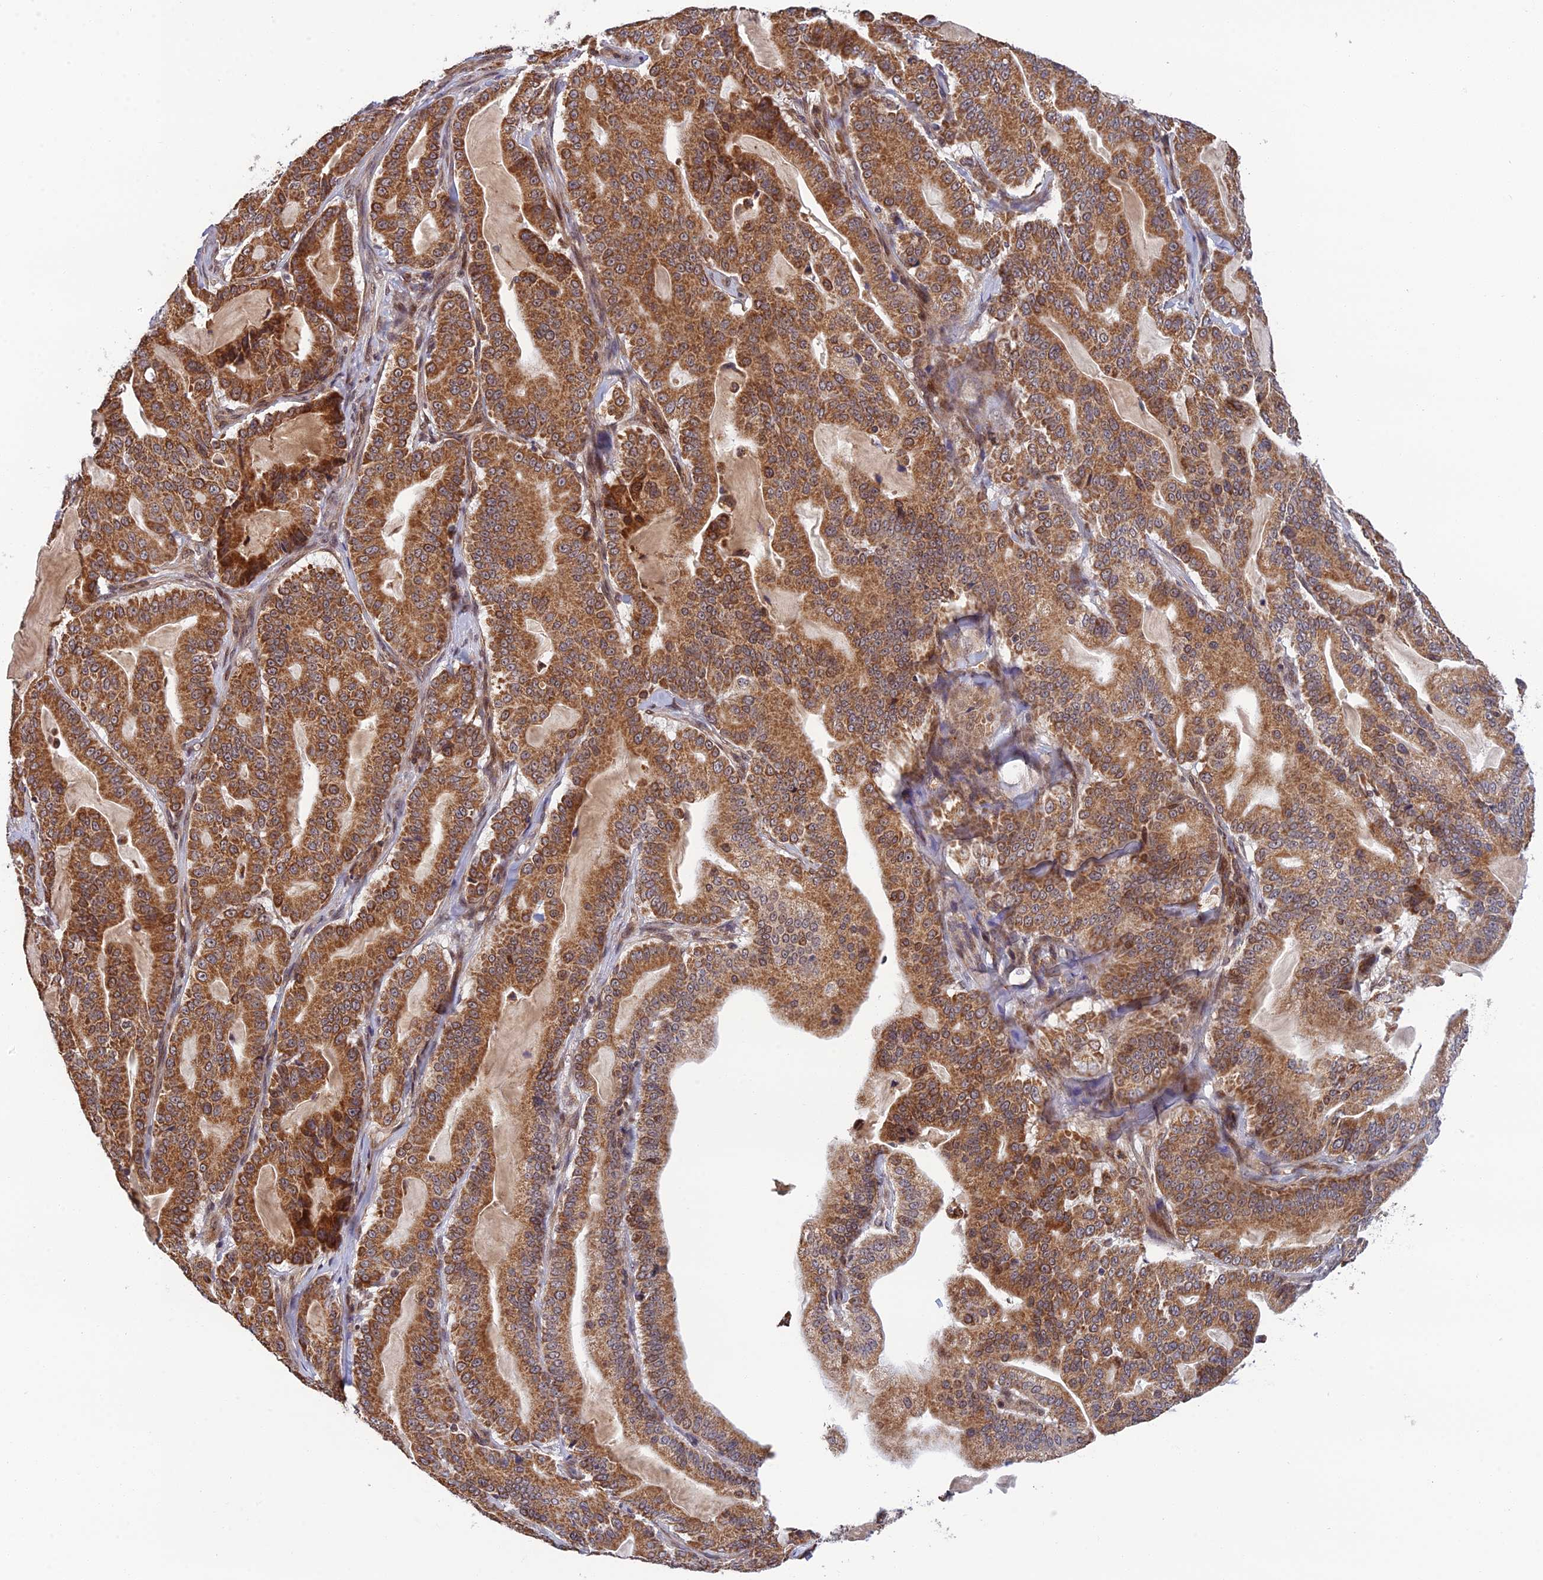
{"staining": {"intensity": "moderate", "quantity": ">75%", "location": "cytoplasmic/membranous"}, "tissue": "pancreatic cancer", "cell_type": "Tumor cells", "image_type": "cancer", "snomed": [{"axis": "morphology", "description": "Adenocarcinoma, NOS"}, {"axis": "topography", "description": "Pancreas"}], "caption": "The image reveals a brown stain indicating the presence of a protein in the cytoplasmic/membranous of tumor cells in pancreatic adenocarcinoma.", "gene": "REXO1", "patient": {"sex": "male", "age": 63}}